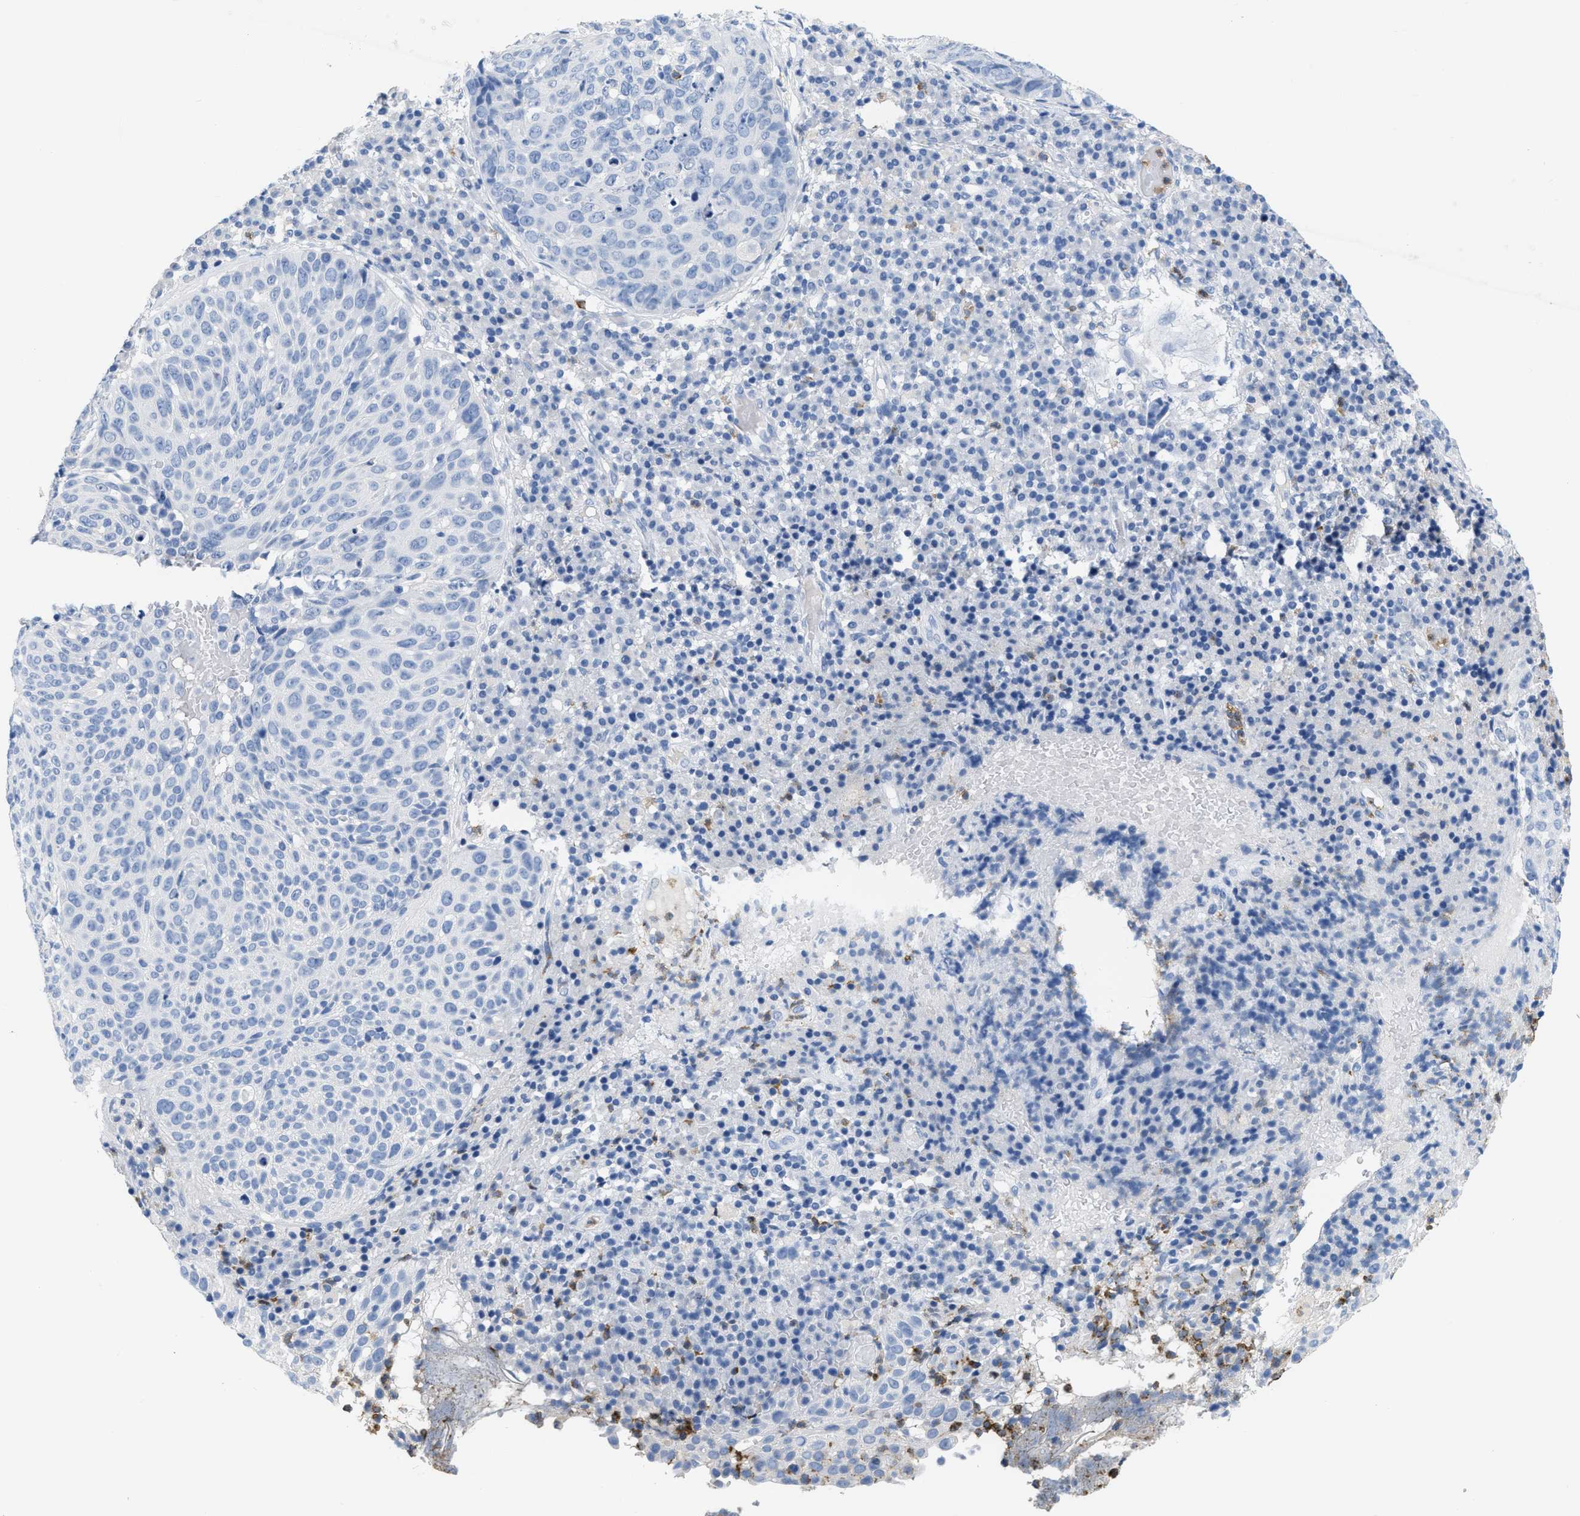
{"staining": {"intensity": "negative", "quantity": "none", "location": "none"}, "tissue": "skin cancer", "cell_type": "Tumor cells", "image_type": "cancer", "snomed": [{"axis": "morphology", "description": "Squamous cell carcinoma in situ, NOS"}, {"axis": "morphology", "description": "Squamous cell carcinoma, NOS"}, {"axis": "topography", "description": "Skin"}], "caption": "An image of human skin cancer is negative for staining in tumor cells.", "gene": "CR1", "patient": {"sex": "male", "age": 93}}